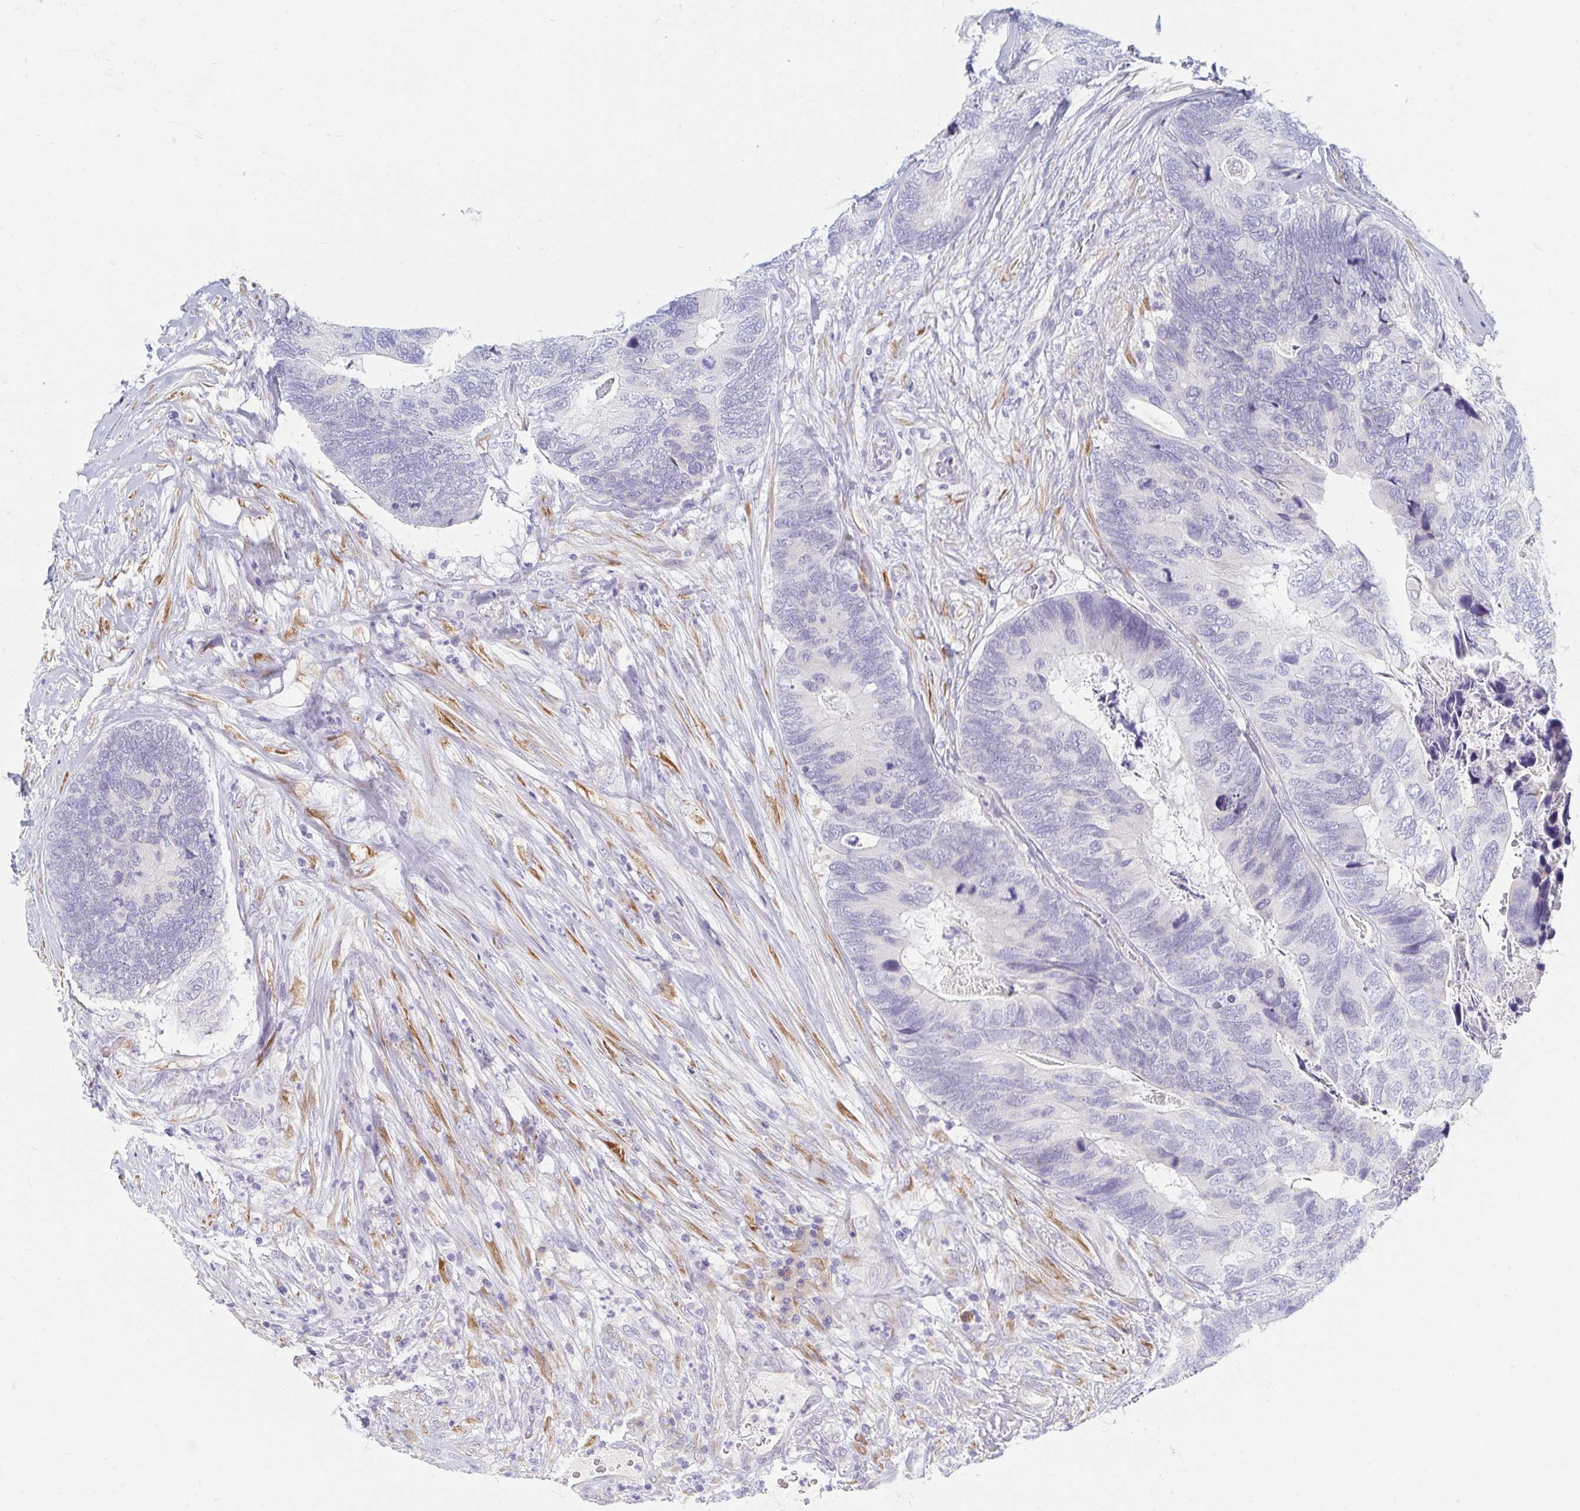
{"staining": {"intensity": "weak", "quantity": "<25%", "location": "cytoplasmic/membranous"}, "tissue": "breast cancer", "cell_type": "Tumor cells", "image_type": "cancer", "snomed": [{"axis": "morphology", "description": "Lobular carcinoma"}, {"axis": "topography", "description": "Breast"}], "caption": "A high-resolution micrograph shows immunohistochemistry staining of lobular carcinoma (breast), which shows no significant expression in tumor cells.", "gene": "MYLK2", "patient": {"sex": "female", "age": 59}}